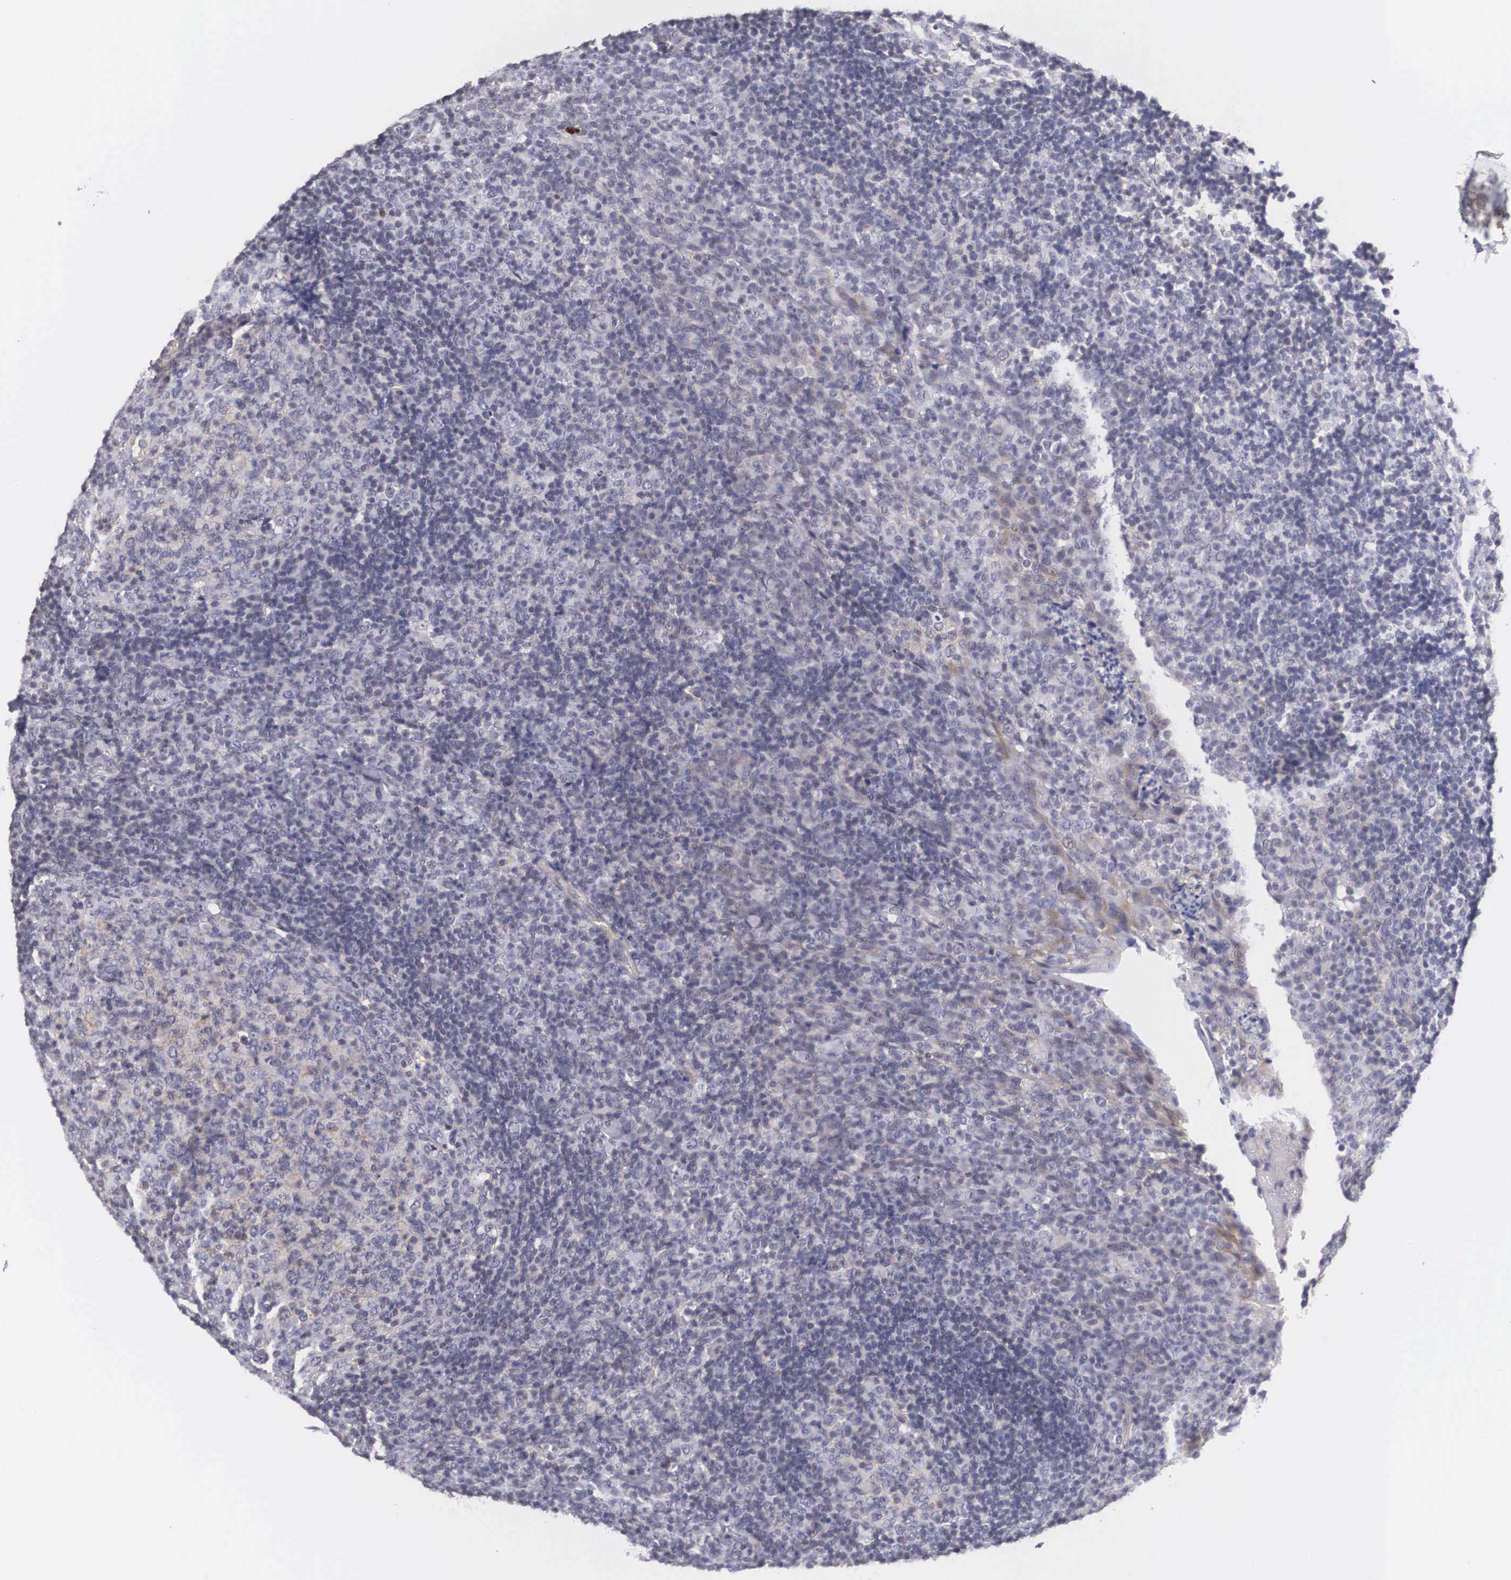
{"staining": {"intensity": "negative", "quantity": "none", "location": "none"}, "tissue": "tonsil", "cell_type": "Germinal center cells", "image_type": "normal", "snomed": [{"axis": "morphology", "description": "Normal tissue, NOS"}, {"axis": "topography", "description": "Tonsil"}], "caption": "This is an IHC image of unremarkable tonsil. There is no positivity in germinal center cells.", "gene": "NR4A2", "patient": {"sex": "female", "age": 3}}